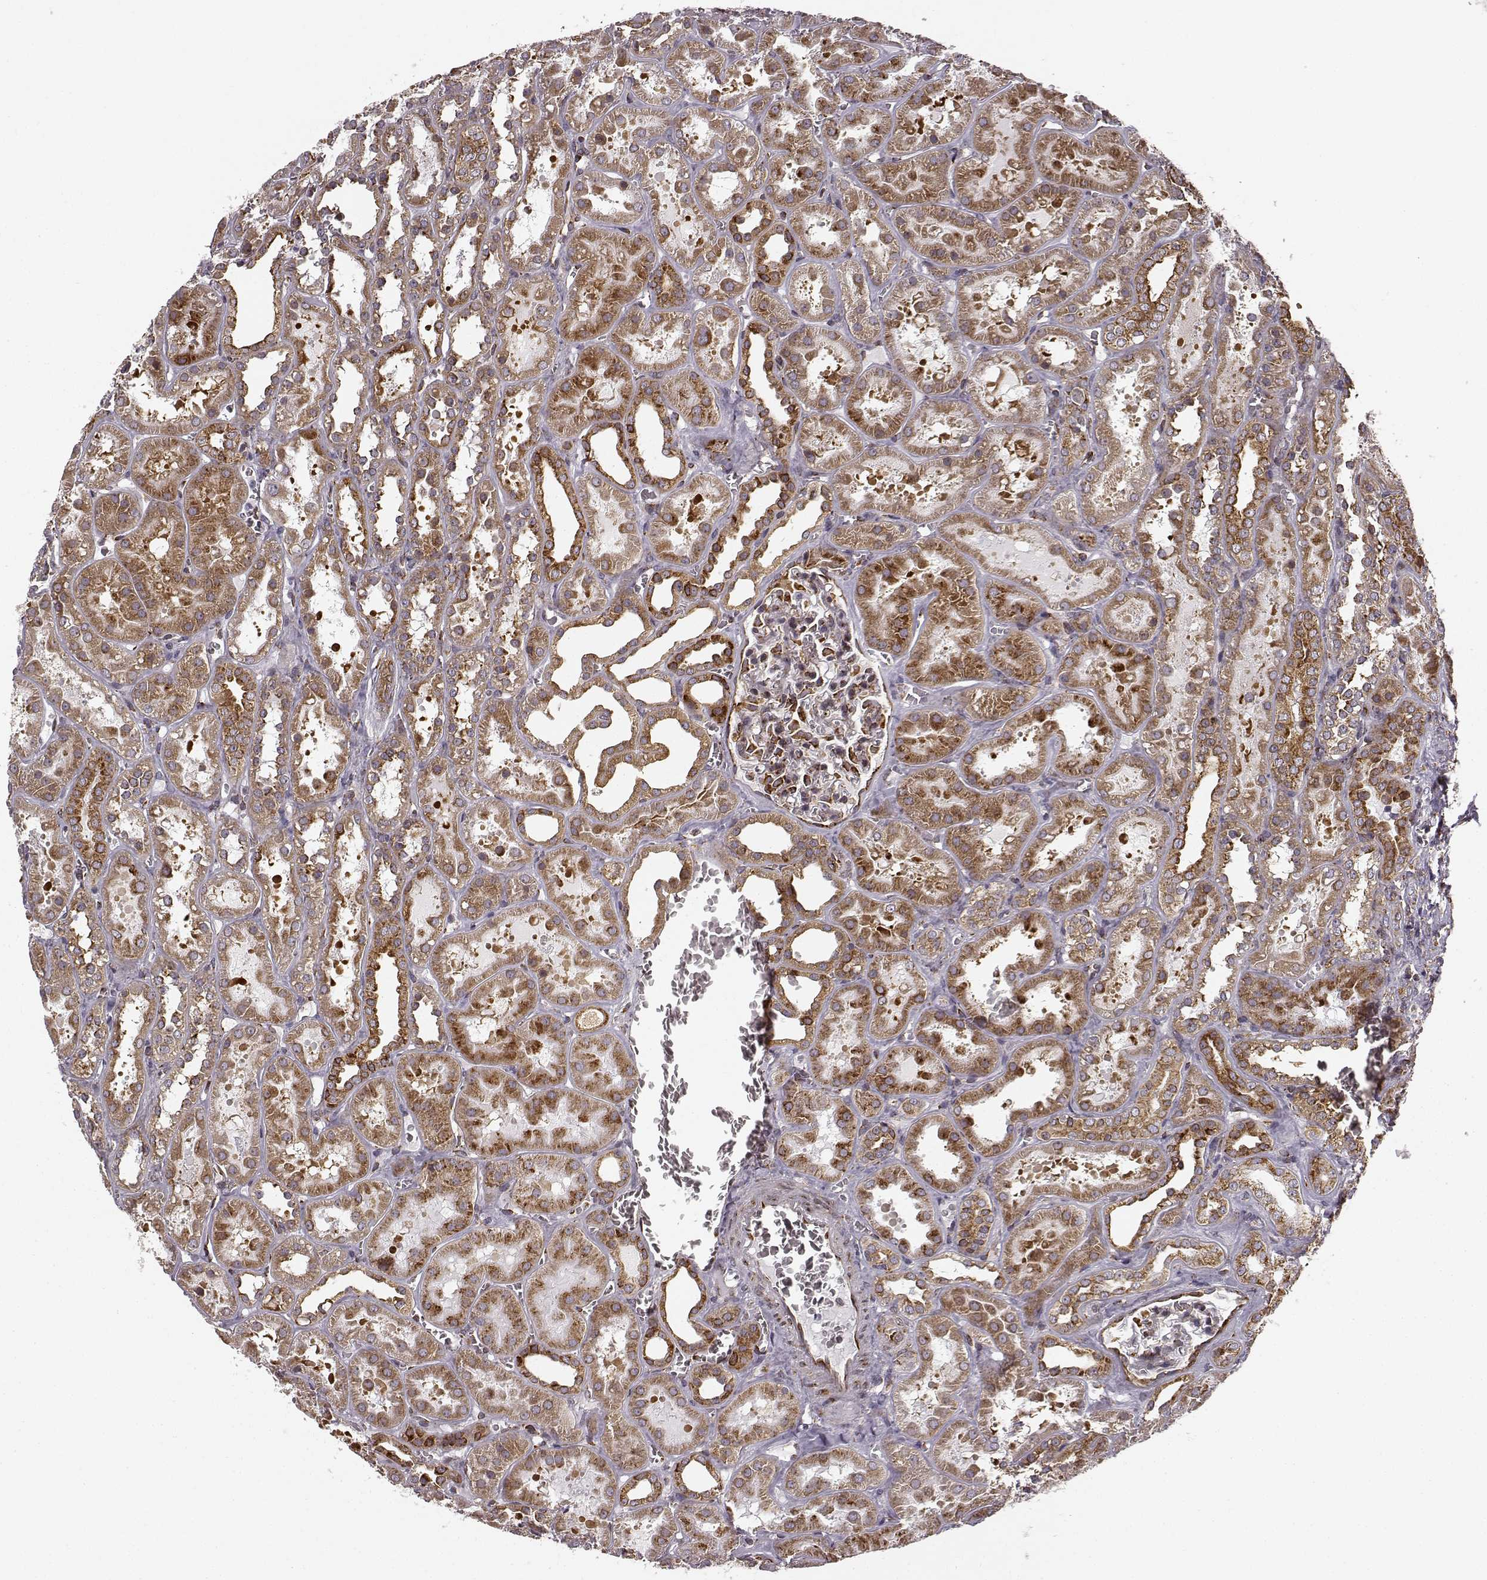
{"staining": {"intensity": "negative", "quantity": "none", "location": "none"}, "tissue": "kidney", "cell_type": "Cells in glomeruli", "image_type": "normal", "snomed": [{"axis": "morphology", "description": "Normal tissue, NOS"}, {"axis": "topography", "description": "Kidney"}], "caption": "Immunohistochemistry histopathology image of unremarkable kidney stained for a protein (brown), which reveals no expression in cells in glomeruli.", "gene": "TMEM14A", "patient": {"sex": "female", "age": 41}}